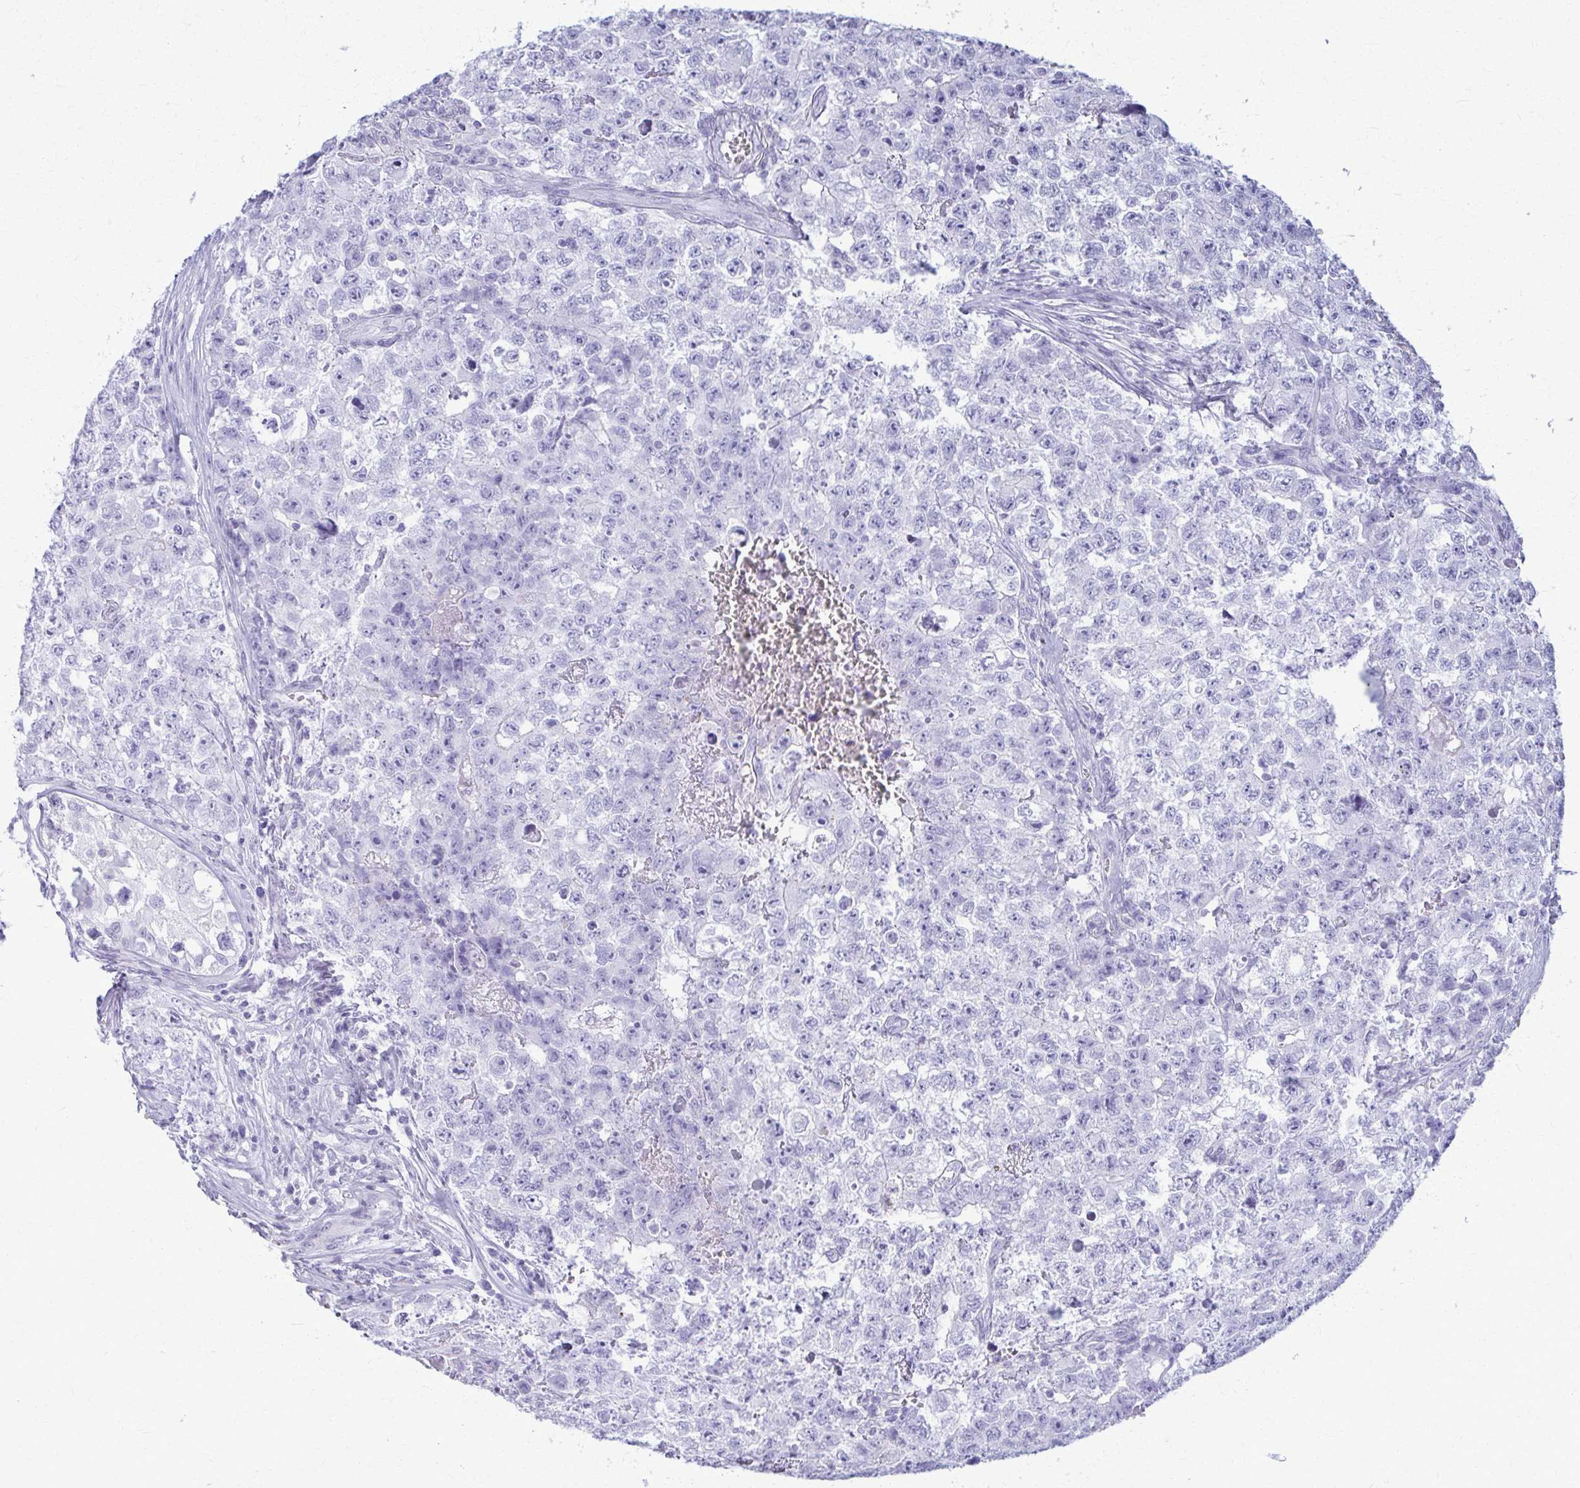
{"staining": {"intensity": "negative", "quantity": "none", "location": "none"}, "tissue": "testis cancer", "cell_type": "Tumor cells", "image_type": "cancer", "snomed": [{"axis": "morphology", "description": "Carcinoma, Embryonal, NOS"}, {"axis": "topography", "description": "Testis"}], "caption": "Photomicrograph shows no significant protein expression in tumor cells of testis cancer.", "gene": "ACSM2B", "patient": {"sex": "male", "age": 18}}